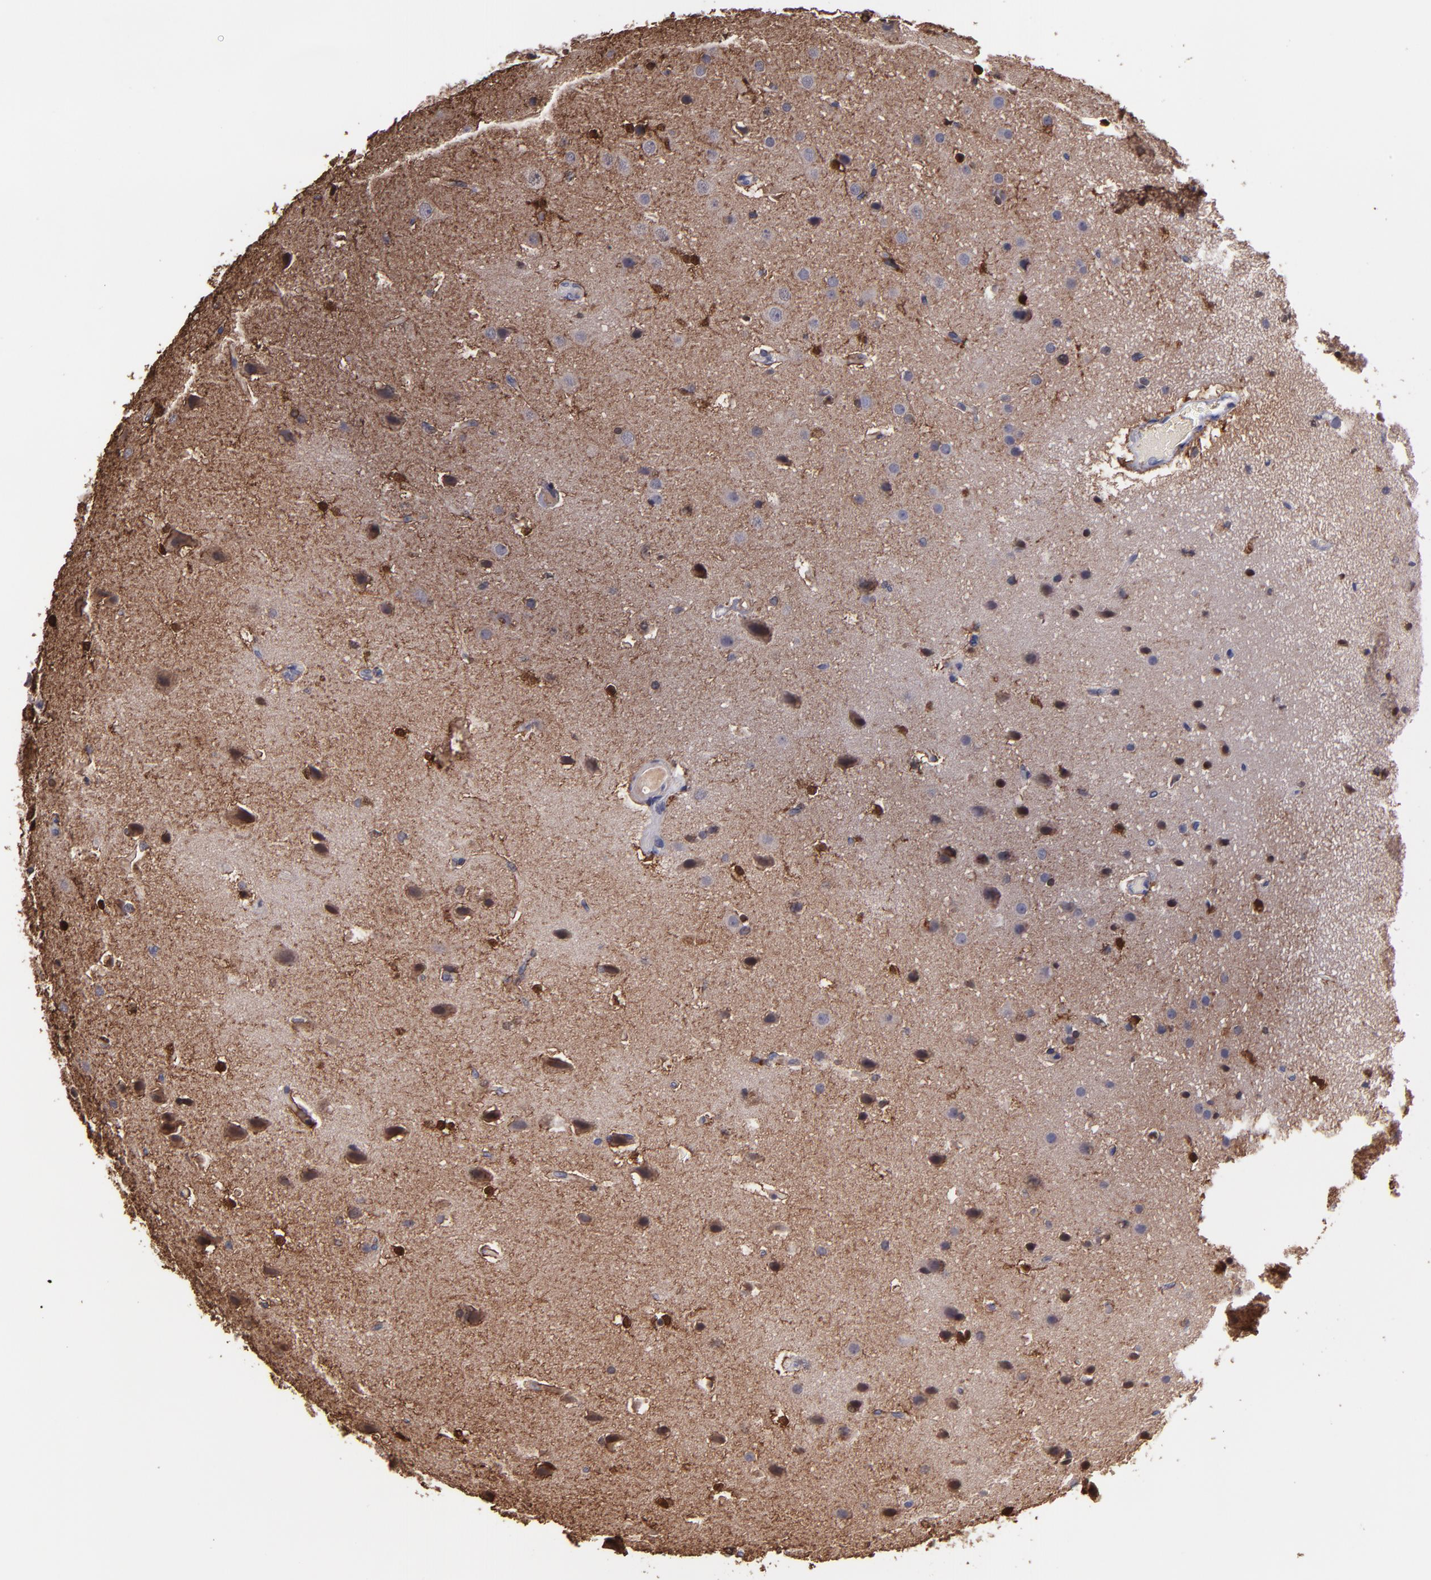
{"staining": {"intensity": "moderate", "quantity": "25%-75%", "location": "cytoplasmic/membranous,nuclear"}, "tissue": "glioma", "cell_type": "Tumor cells", "image_type": "cancer", "snomed": [{"axis": "morphology", "description": "Glioma, malignant, Low grade"}, {"axis": "topography", "description": "Cerebral cortex"}], "caption": "A high-resolution histopathology image shows immunohistochemistry staining of malignant glioma (low-grade), which demonstrates moderate cytoplasmic/membranous and nuclear positivity in approximately 25%-75% of tumor cells.", "gene": "S100A1", "patient": {"sex": "female", "age": 47}}